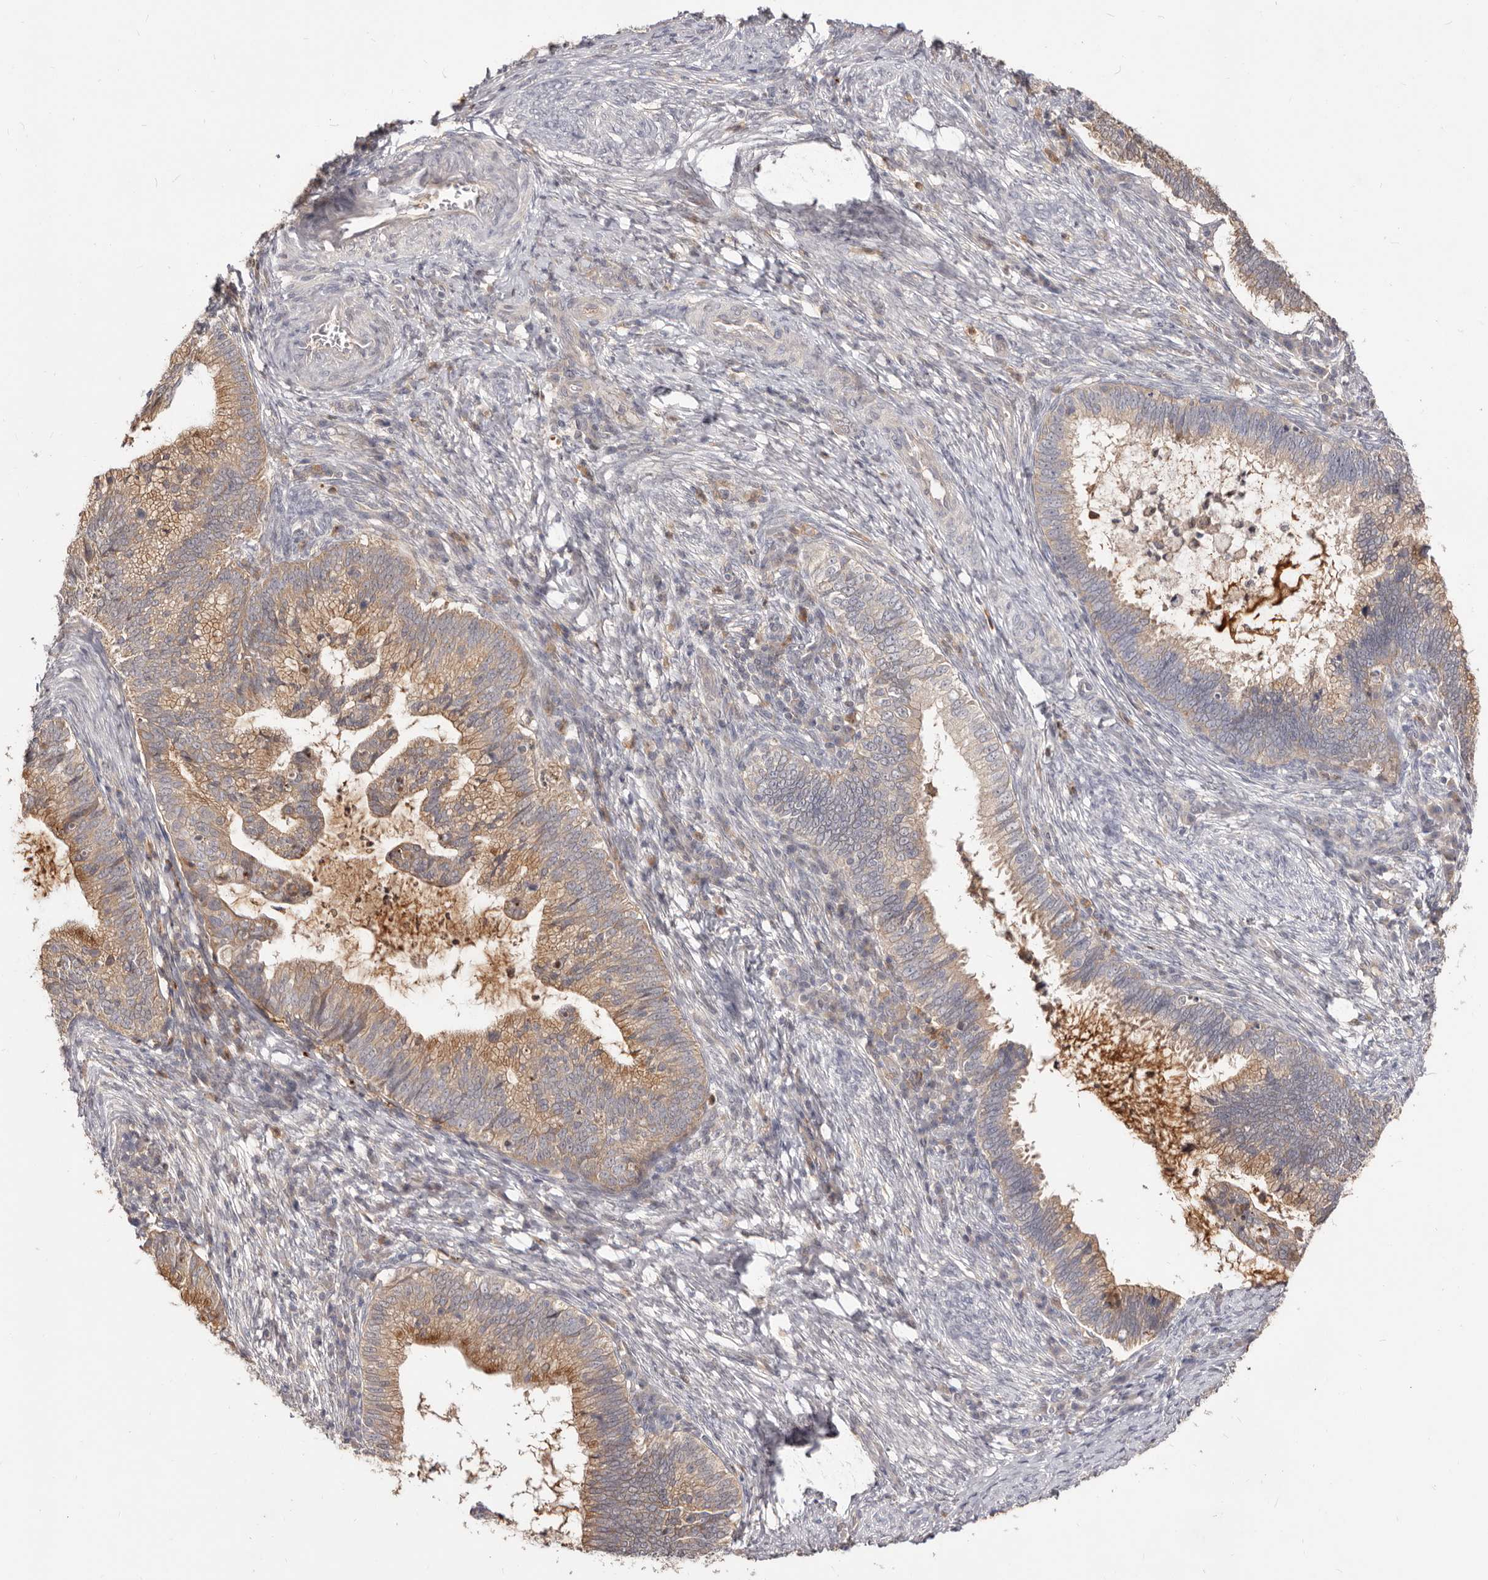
{"staining": {"intensity": "moderate", "quantity": ">75%", "location": "cytoplasmic/membranous"}, "tissue": "cervical cancer", "cell_type": "Tumor cells", "image_type": "cancer", "snomed": [{"axis": "morphology", "description": "Adenocarcinoma, NOS"}, {"axis": "topography", "description": "Cervix"}], "caption": "Cervical cancer was stained to show a protein in brown. There is medium levels of moderate cytoplasmic/membranous expression in approximately >75% of tumor cells.", "gene": "TC2N", "patient": {"sex": "female", "age": 36}}